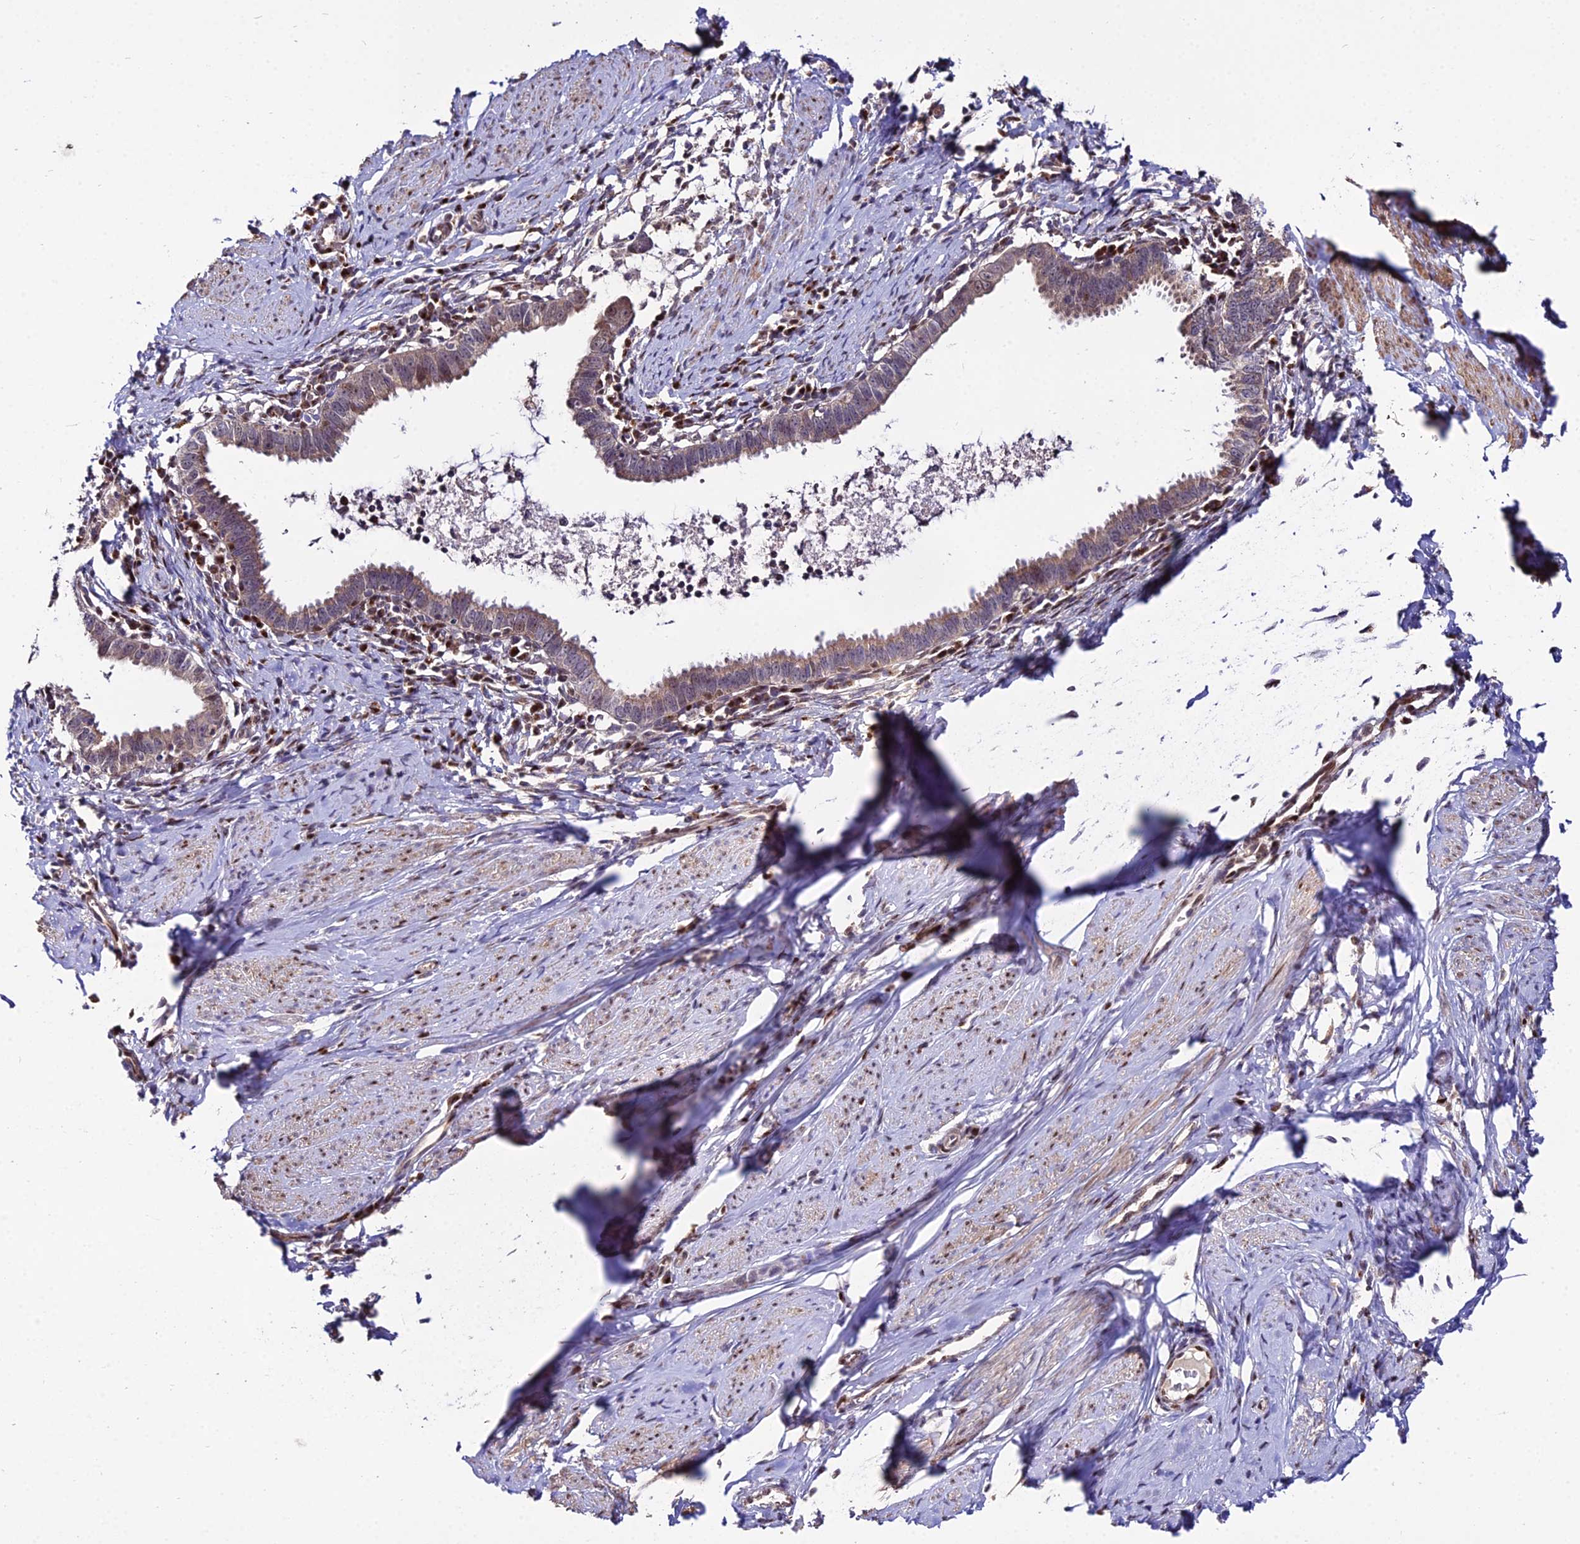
{"staining": {"intensity": "weak", "quantity": "25%-75%", "location": "cytoplasmic/membranous"}, "tissue": "cervical cancer", "cell_type": "Tumor cells", "image_type": "cancer", "snomed": [{"axis": "morphology", "description": "Adenocarcinoma, NOS"}, {"axis": "topography", "description": "Cervix"}], "caption": "Protein expression analysis of cervical cancer (adenocarcinoma) shows weak cytoplasmic/membranous positivity in about 25%-75% of tumor cells.", "gene": "CIB3", "patient": {"sex": "female", "age": 36}}